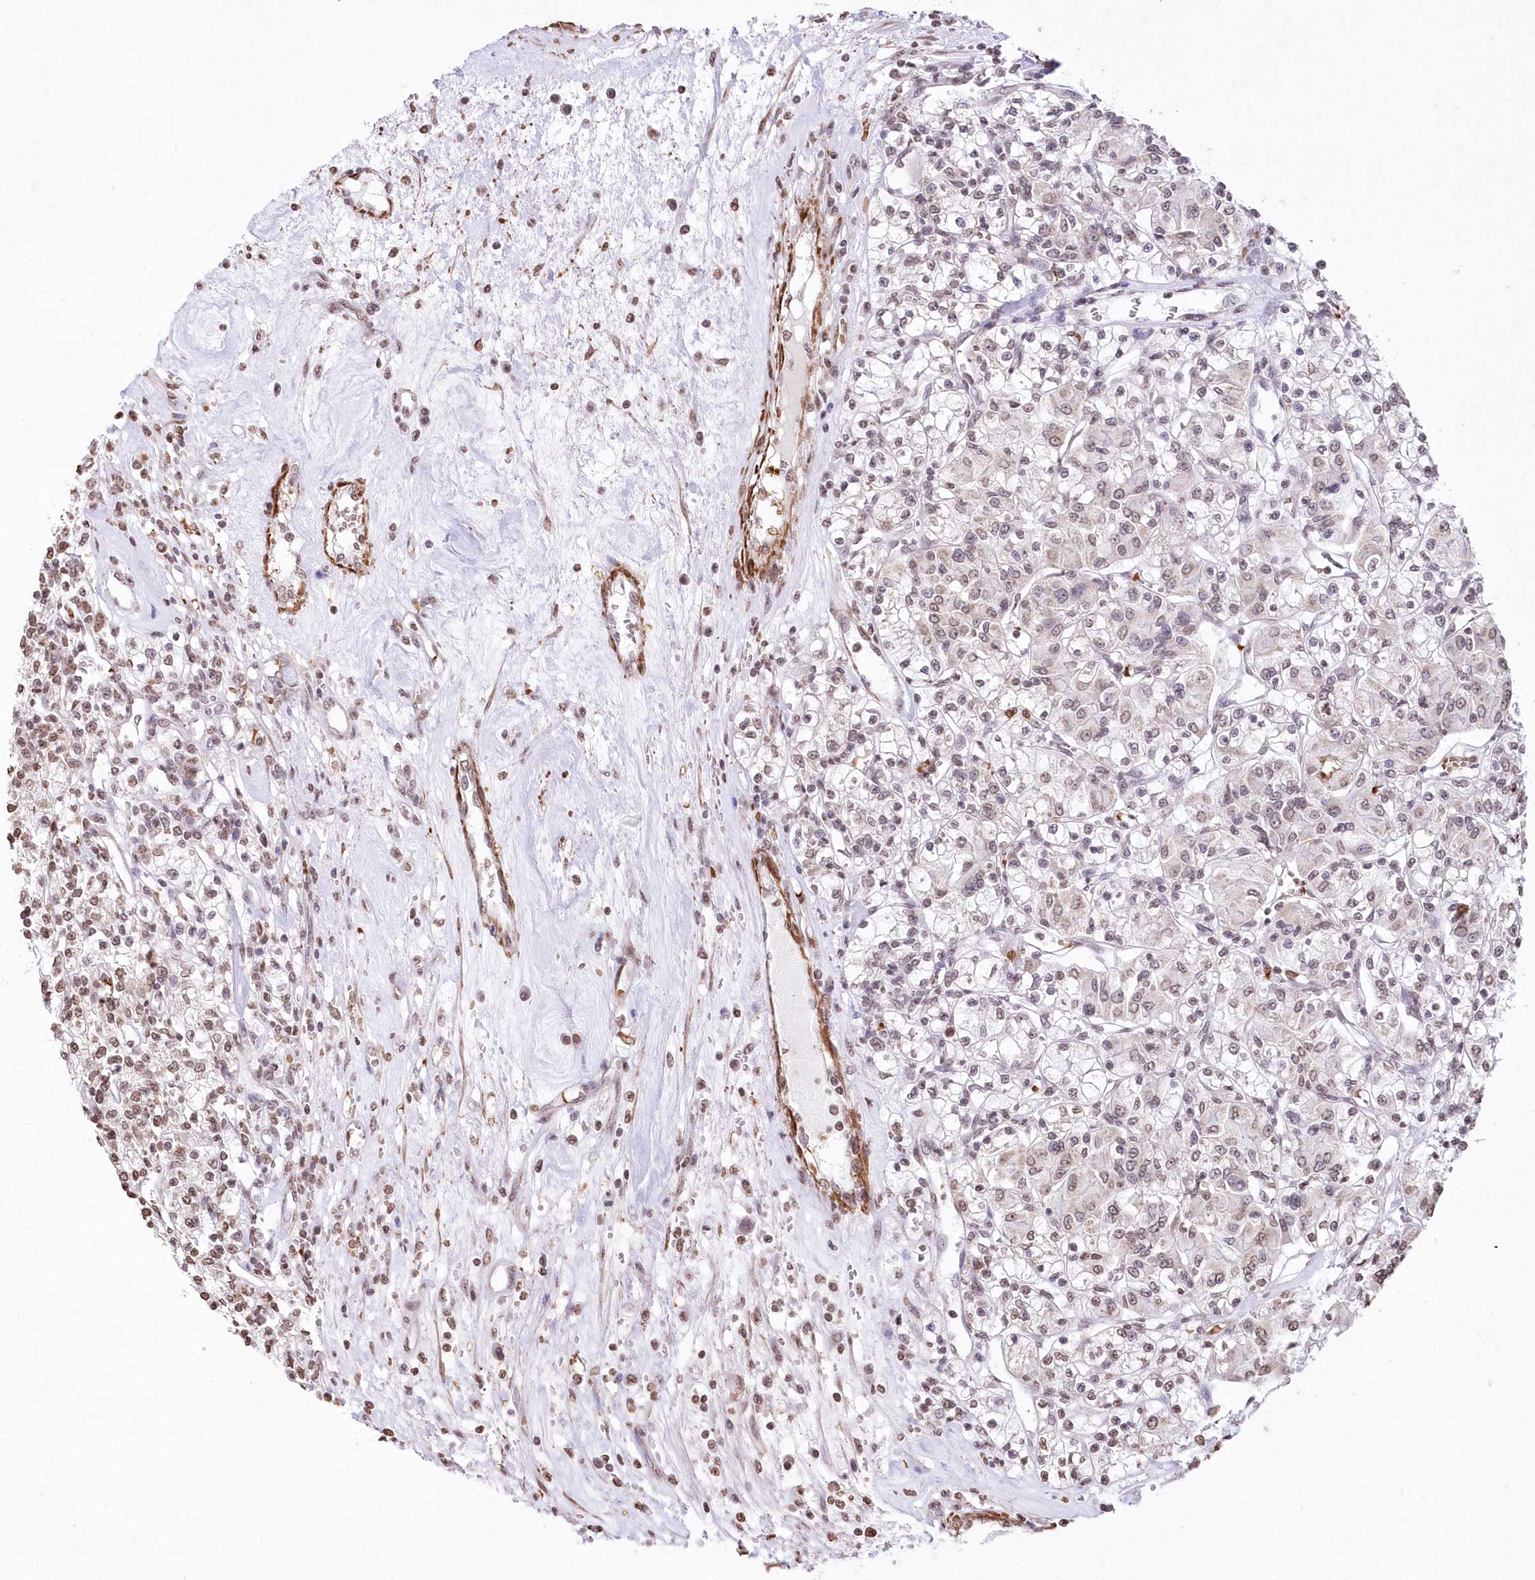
{"staining": {"intensity": "moderate", "quantity": "<25%", "location": "nuclear"}, "tissue": "renal cancer", "cell_type": "Tumor cells", "image_type": "cancer", "snomed": [{"axis": "morphology", "description": "Adenocarcinoma, NOS"}, {"axis": "topography", "description": "Kidney"}], "caption": "Tumor cells demonstrate low levels of moderate nuclear positivity in about <25% of cells in renal adenocarcinoma.", "gene": "RBM27", "patient": {"sex": "female", "age": 59}}